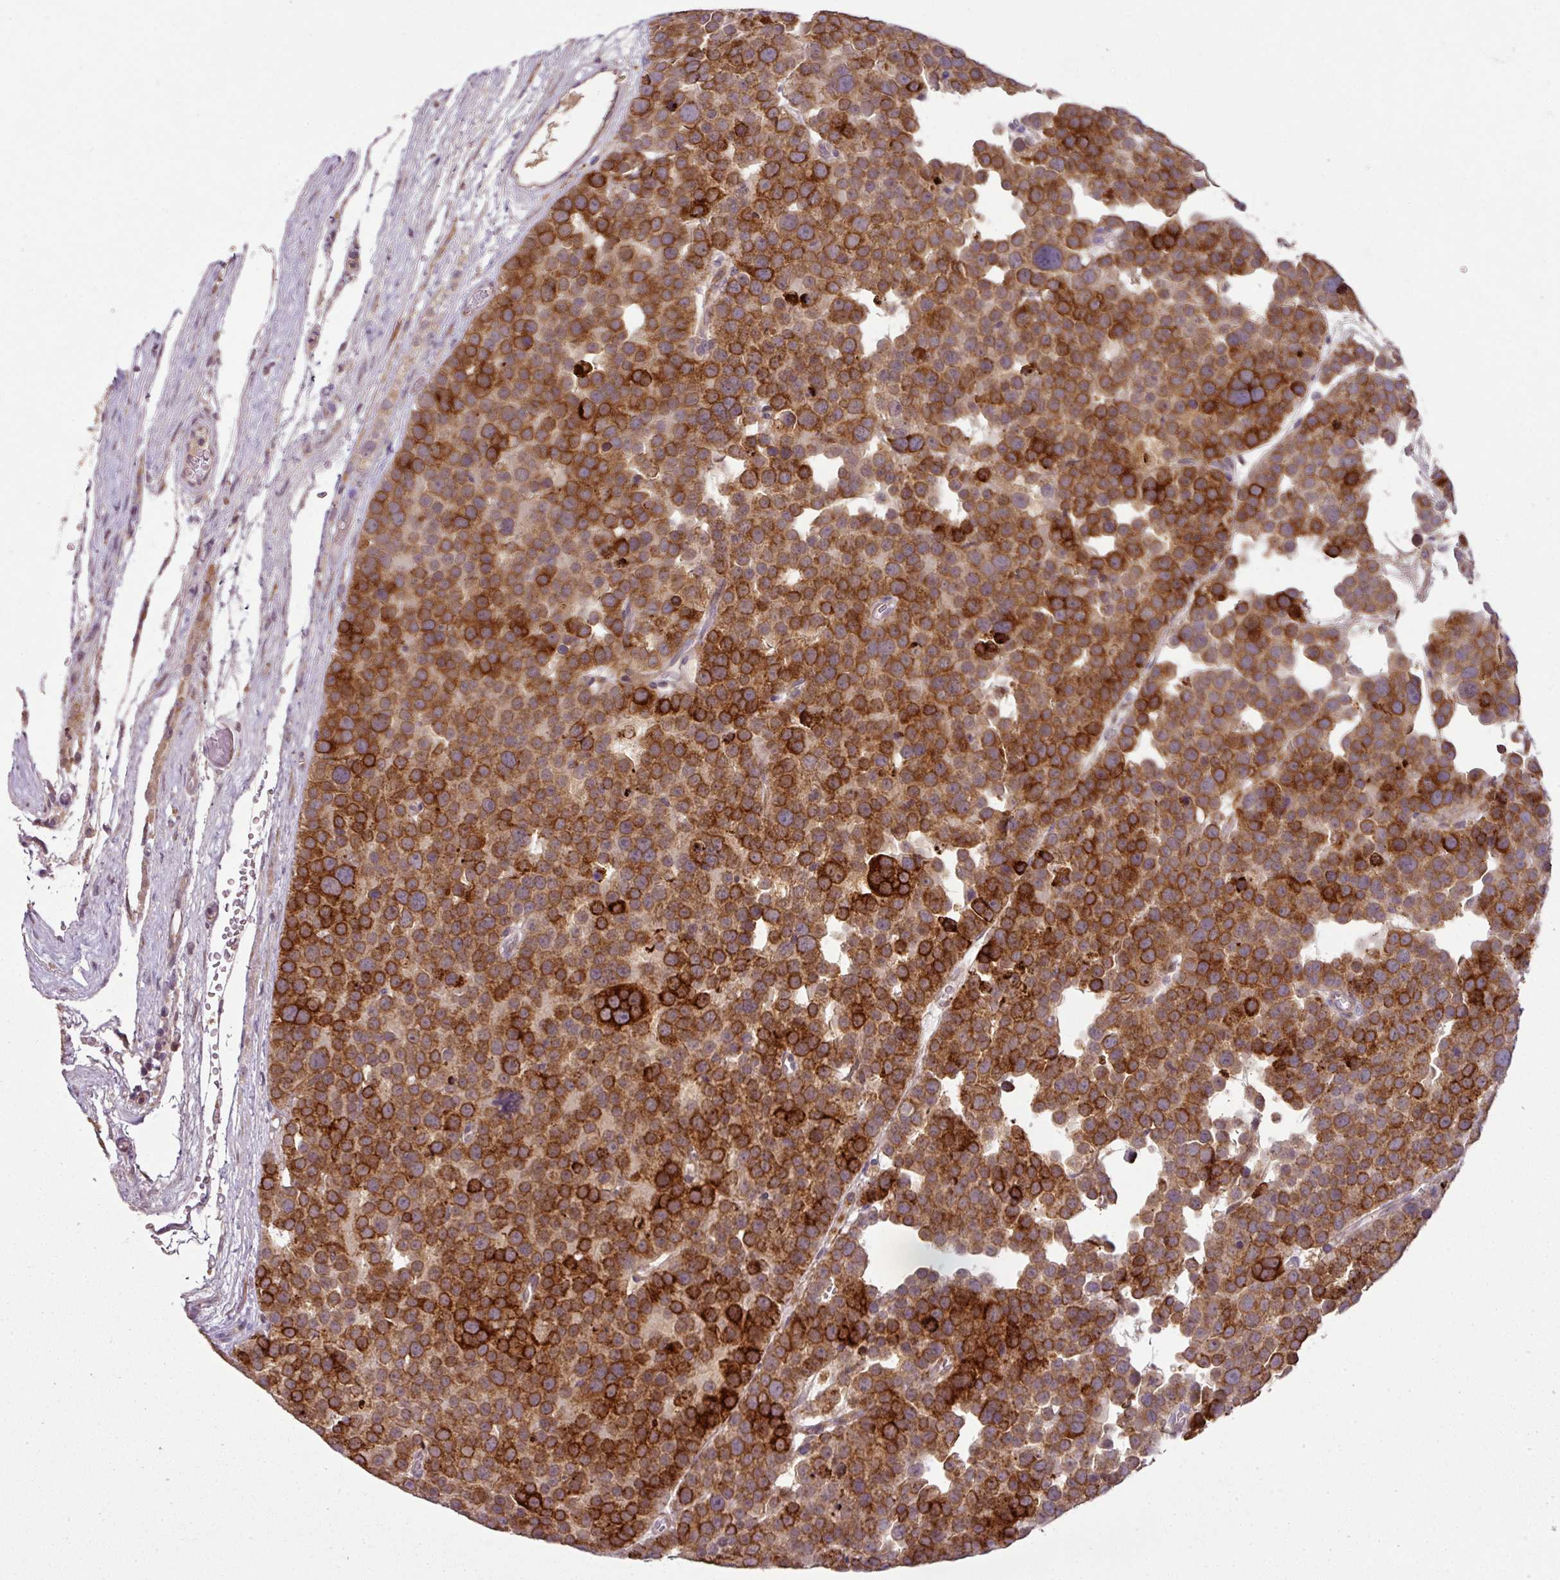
{"staining": {"intensity": "strong", "quantity": ">75%", "location": "cytoplasmic/membranous"}, "tissue": "testis cancer", "cell_type": "Tumor cells", "image_type": "cancer", "snomed": [{"axis": "morphology", "description": "Seminoma, NOS"}, {"axis": "topography", "description": "Testis"}], "caption": "This is a photomicrograph of immunohistochemistry staining of testis cancer (seminoma), which shows strong expression in the cytoplasmic/membranous of tumor cells.", "gene": "SPCS3", "patient": {"sex": "male", "age": 71}}